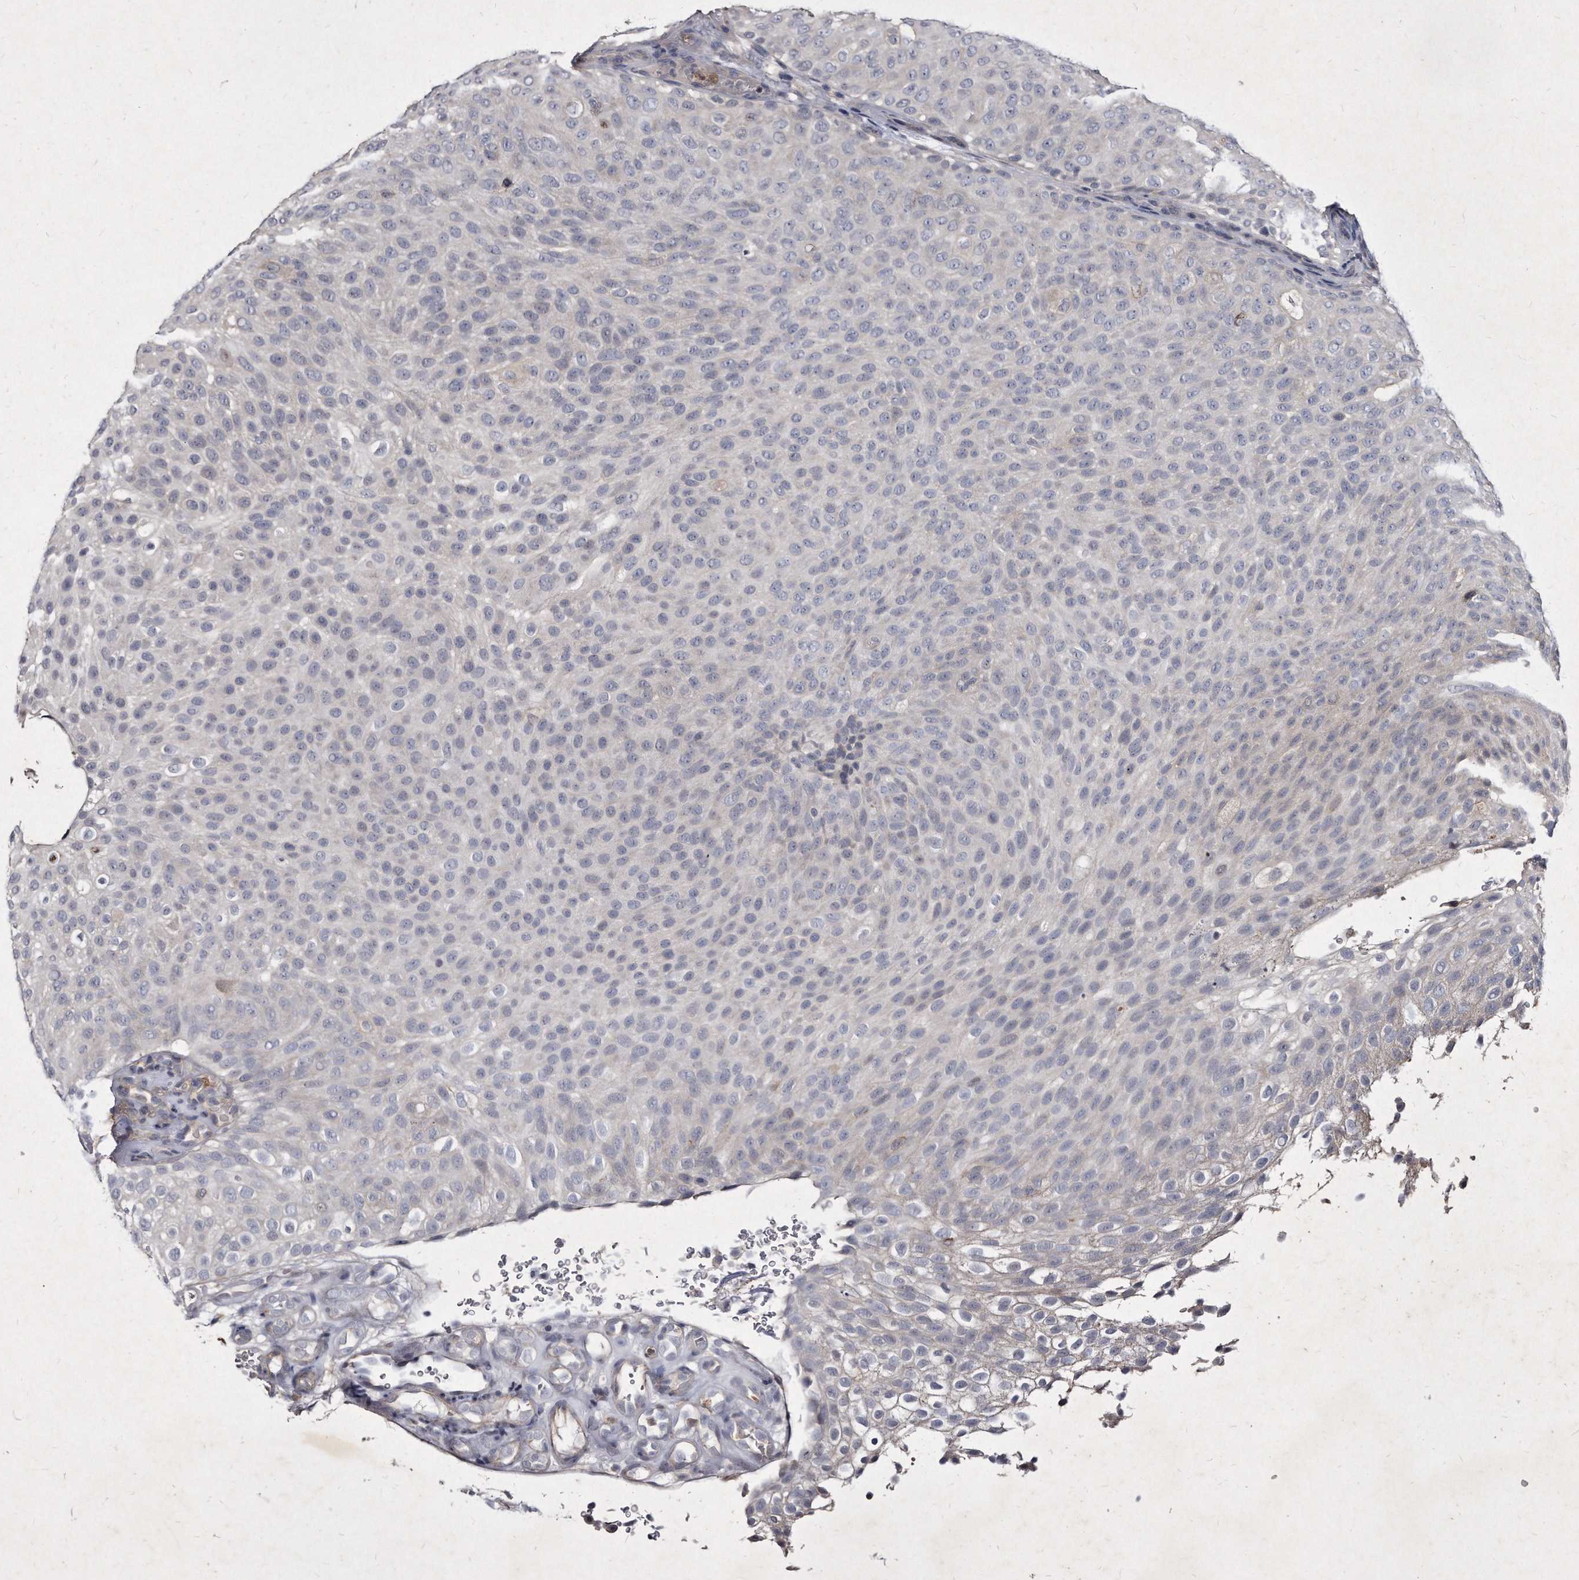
{"staining": {"intensity": "negative", "quantity": "none", "location": "none"}, "tissue": "urothelial cancer", "cell_type": "Tumor cells", "image_type": "cancer", "snomed": [{"axis": "morphology", "description": "Urothelial carcinoma, Low grade"}, {"axis": "topography", "description": "Urinary bladder"}], "caption": "High power microscopy photomicrograph of an immunohistochemistry (IHC) histopathology image of urothelial cancer, revealing no significant positivity in tumor cells.", "gene": "KLHDC3", "patient": {"sex": "male", "age": 78}}